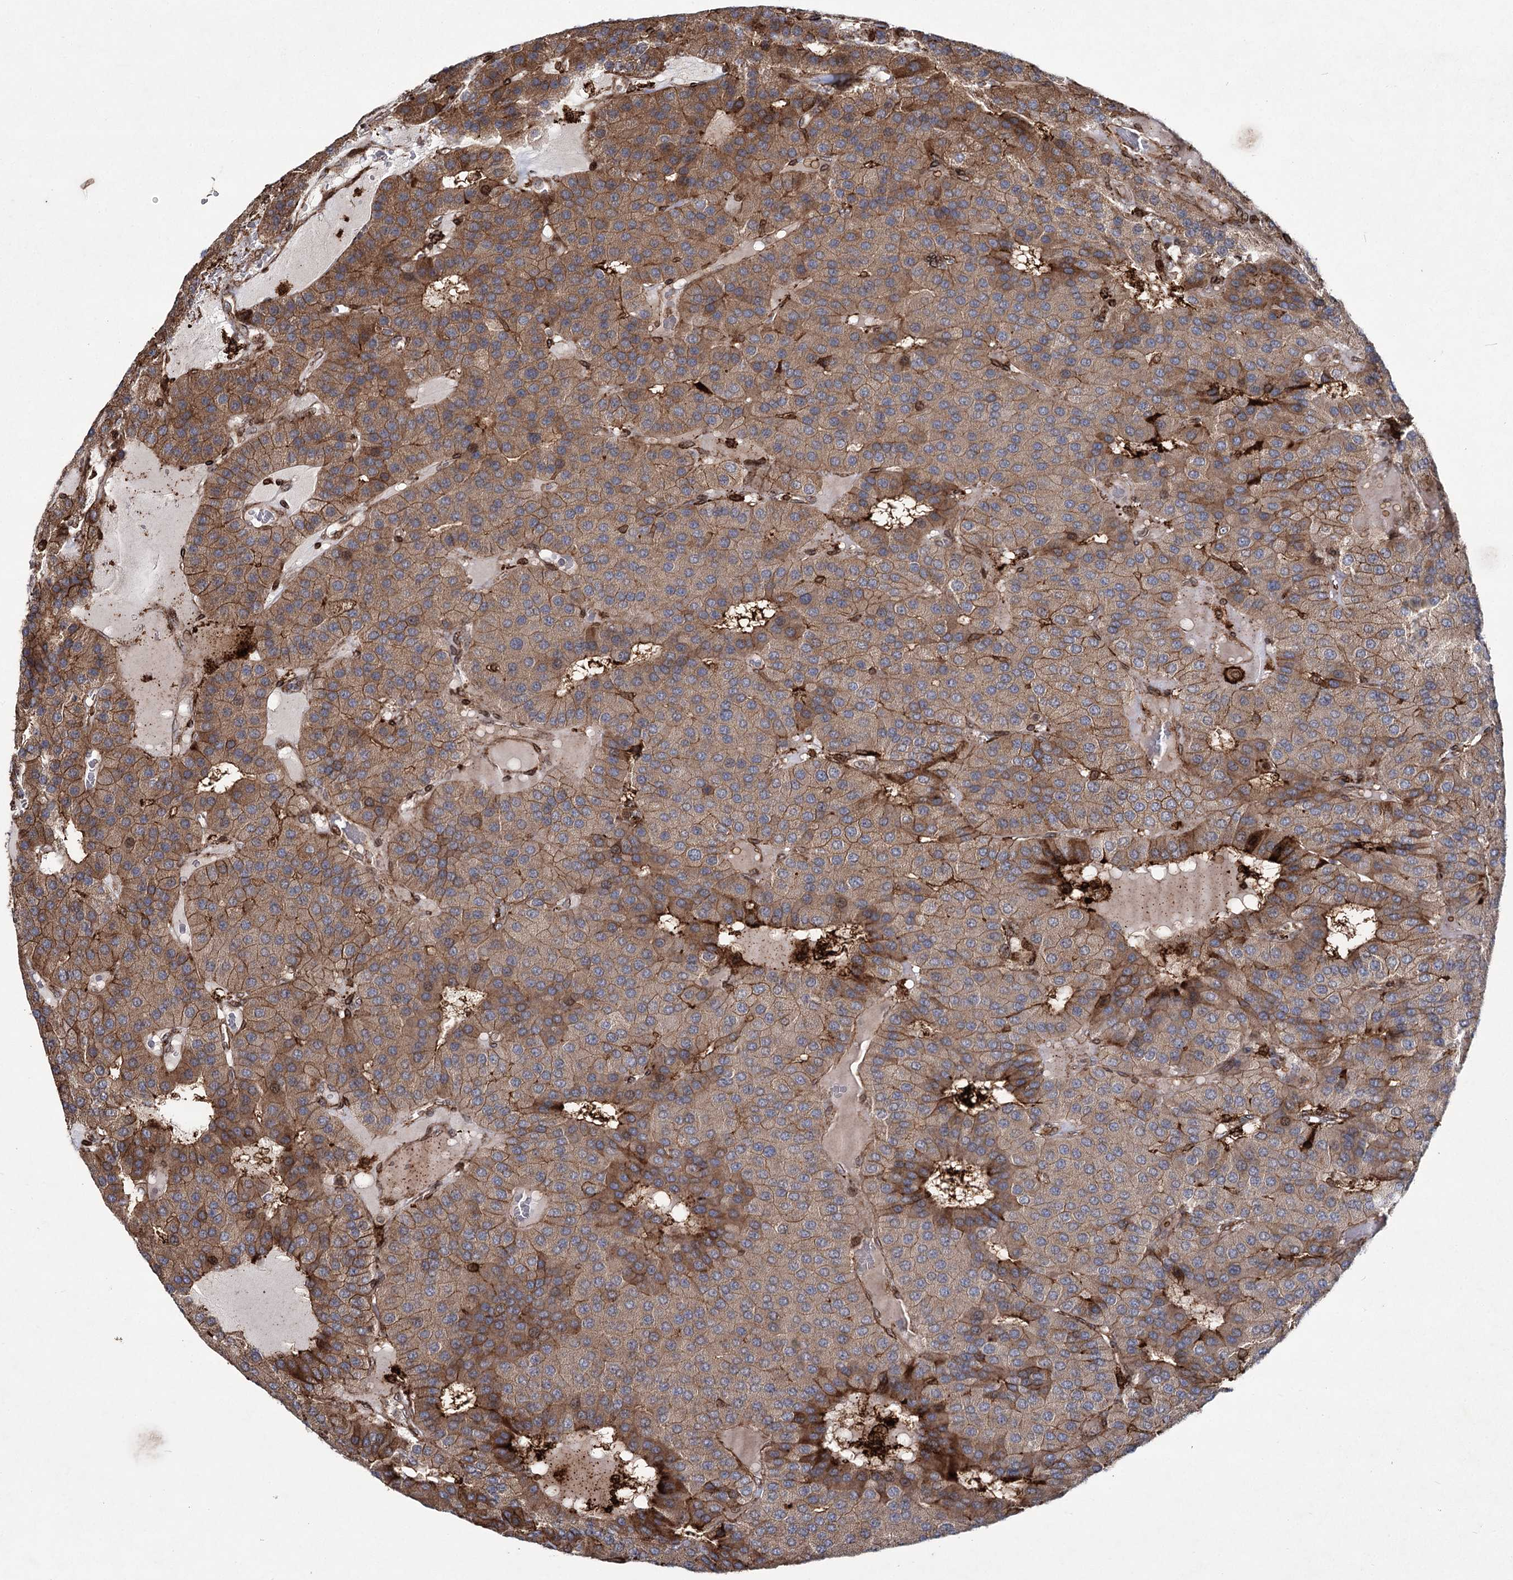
{"staining": {"intensity": "moderate", "quantity": ">75%", "location": "cytoplasmic/membranous"}, "tissue": "parathyroid gland", "cell_type": "Glandular cells", "image_type": "normal", "snomed": [{"axis": "morphology", "description": "Normal tissue, NOS"}, {"axis": "morphology", "description": "Adenoma, NOS"}, {"axis": "topography", "description": "Parathyroid gland"}], "caption": "A brown stain labels moderate cytoplasmic/membranous staining of a protein in glandular cells of unremarkable human parathyroid gland. The protein is shown in brown color, while the nuclei are stained blue.", "gene": "DCUN1D4", "patient": {"sex": "female", "age": 86}}